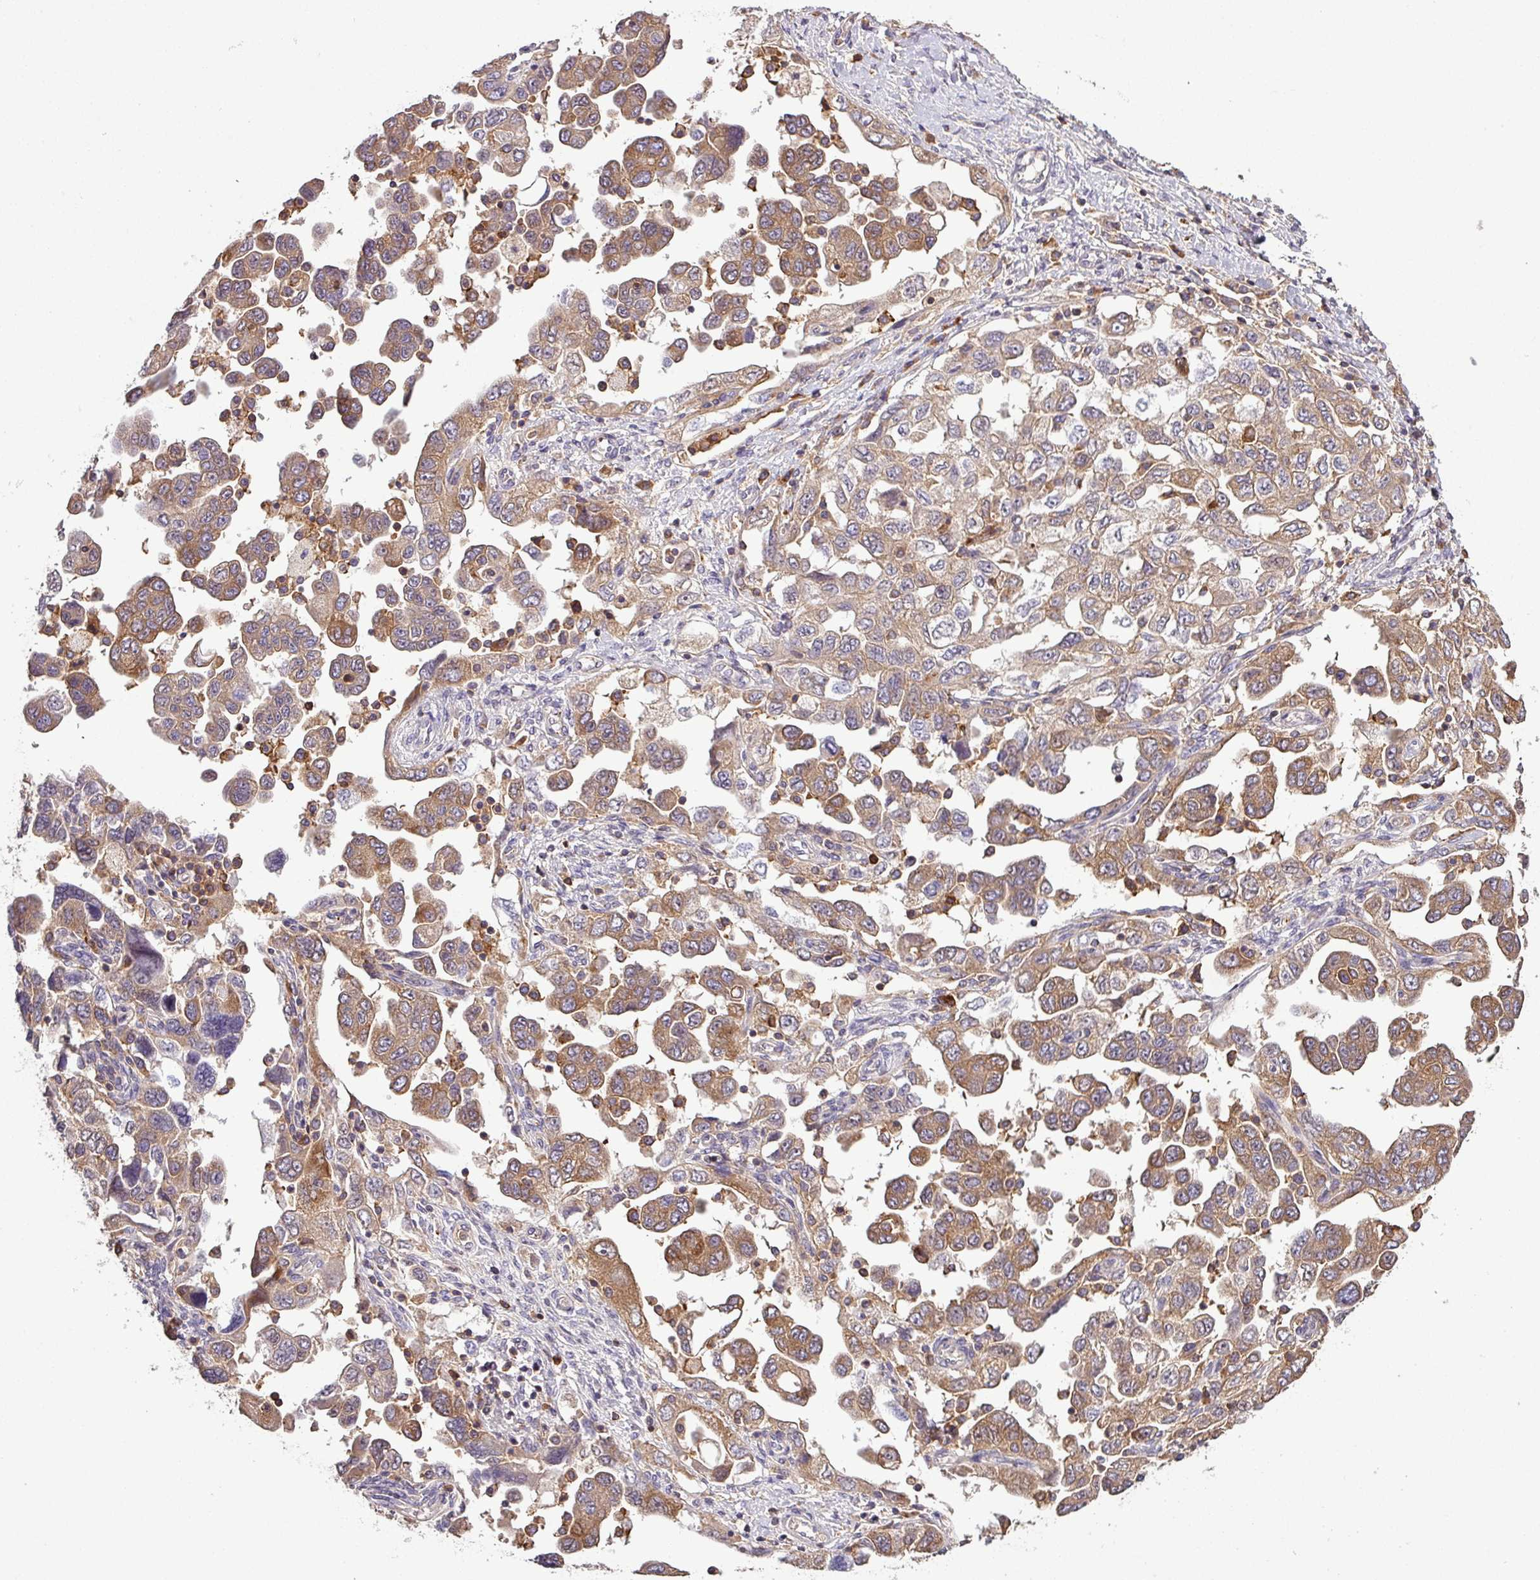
{"staining": {"intensity": "moderate", "quantity": "25%-75%", "location": "cytoplasmic/membranous"}, "tissue": "ovarian cancer", "cell_type": "Tumor cells", "image_type": "cancer", "snomed": [{"axis": "morphology", "description": "Carcinoma, NOS"}, {"axis": "morphology", "description": "Cystadenocarcinoma, serous, NOS"}, {"axis": "topography", "description": "Ovary"}], "caption": "High-power microscopy captured an immunohistochemistry photomicrograph of ovarian cancer, revealing moderate cytoplasmic/membranous staining in about 25%-75% of tumor cells.", "gene": "LRRC74B", "patient": {"sex": "female", "age": 69}}